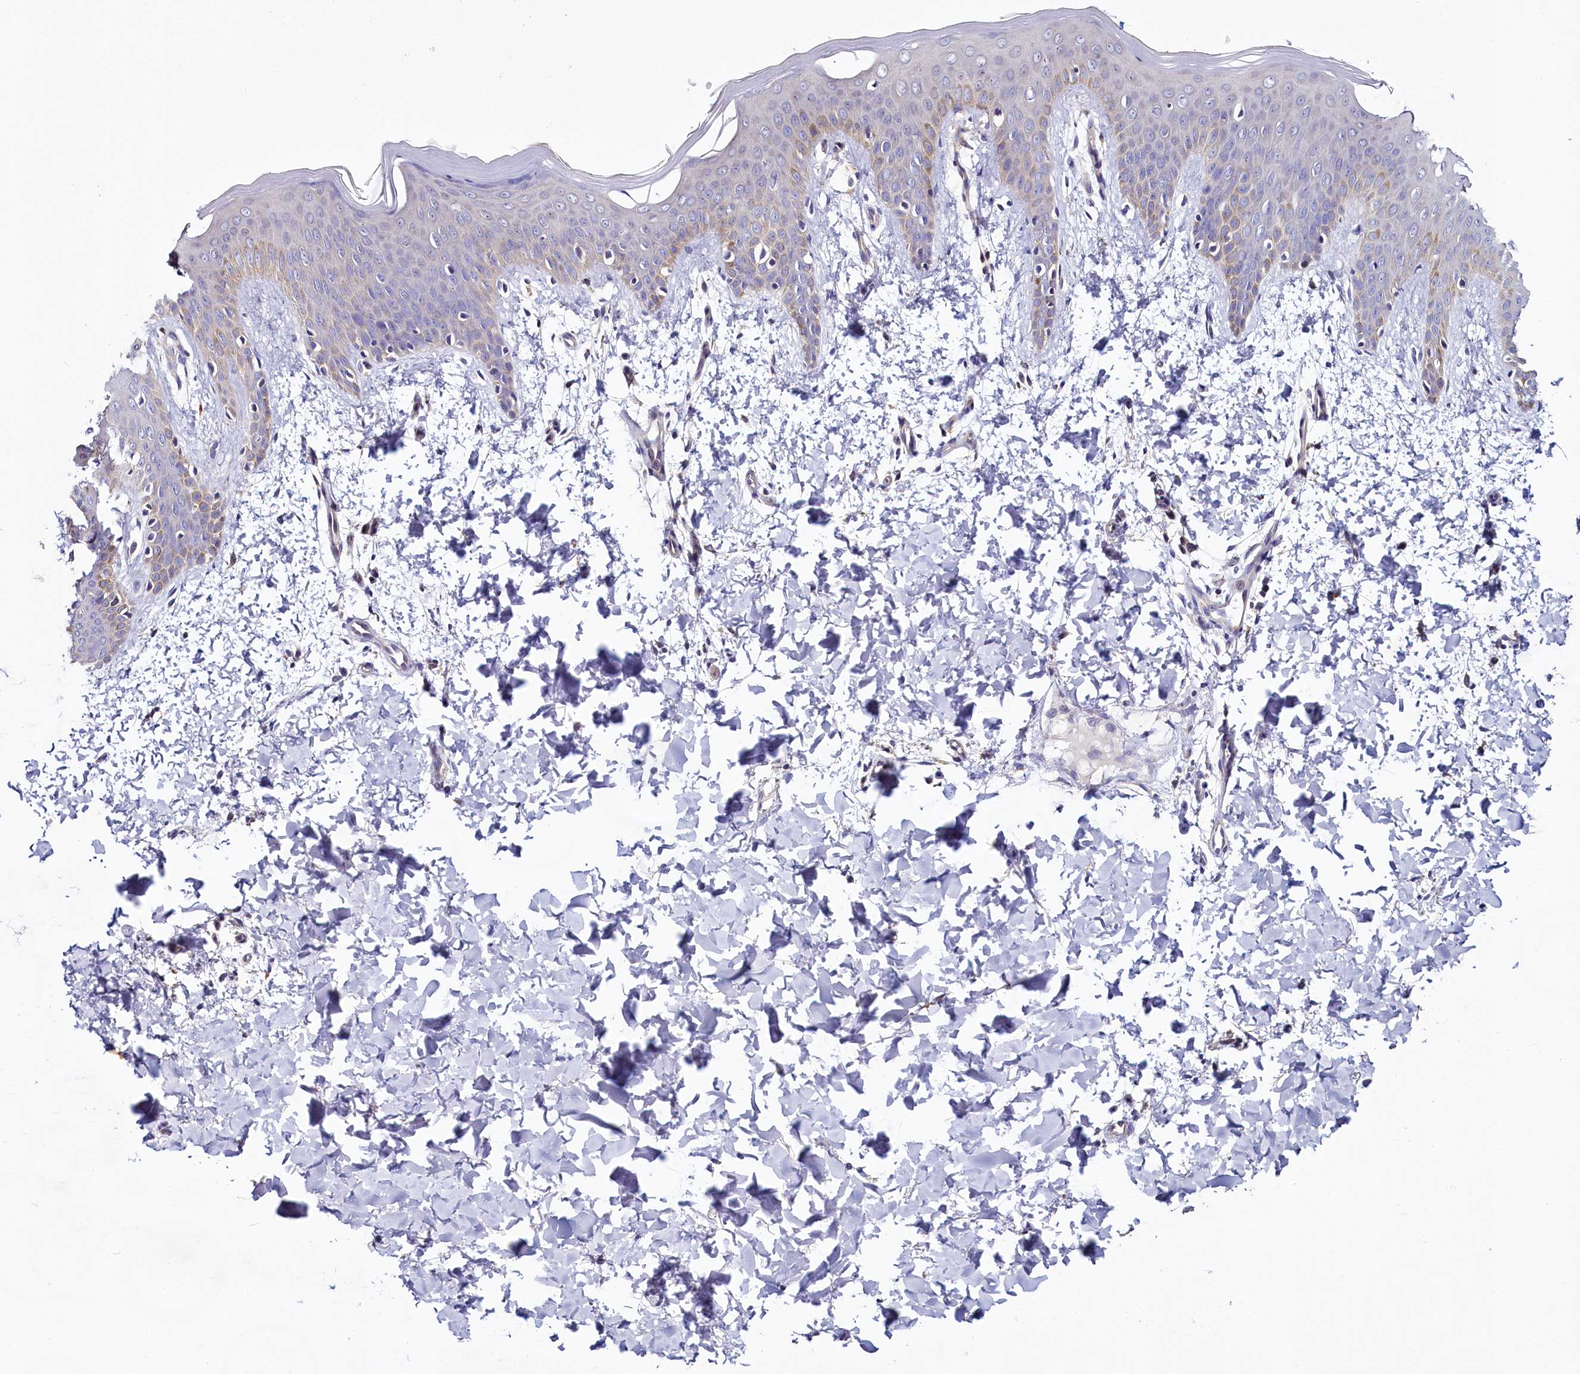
{"staining": {"intensity": "moderate", "quantity": "<25%", "location": "cytoplasmic/membranous"}, "tissue": "skin", "cell_type": "Fibroblasts", "image_type": "normal", "snomed": [{"axis": "morphology", "description": "Normal tissue, NOS"}, {"axis": "topography", "description": "Skin"}], "caption": "Fibroblasts reveal moderate cytoplasmic/membranous positivity in about <25% of cells in normal skin.", "gene": "CEP295", "patient": {"sex": "male", "age": 36}}